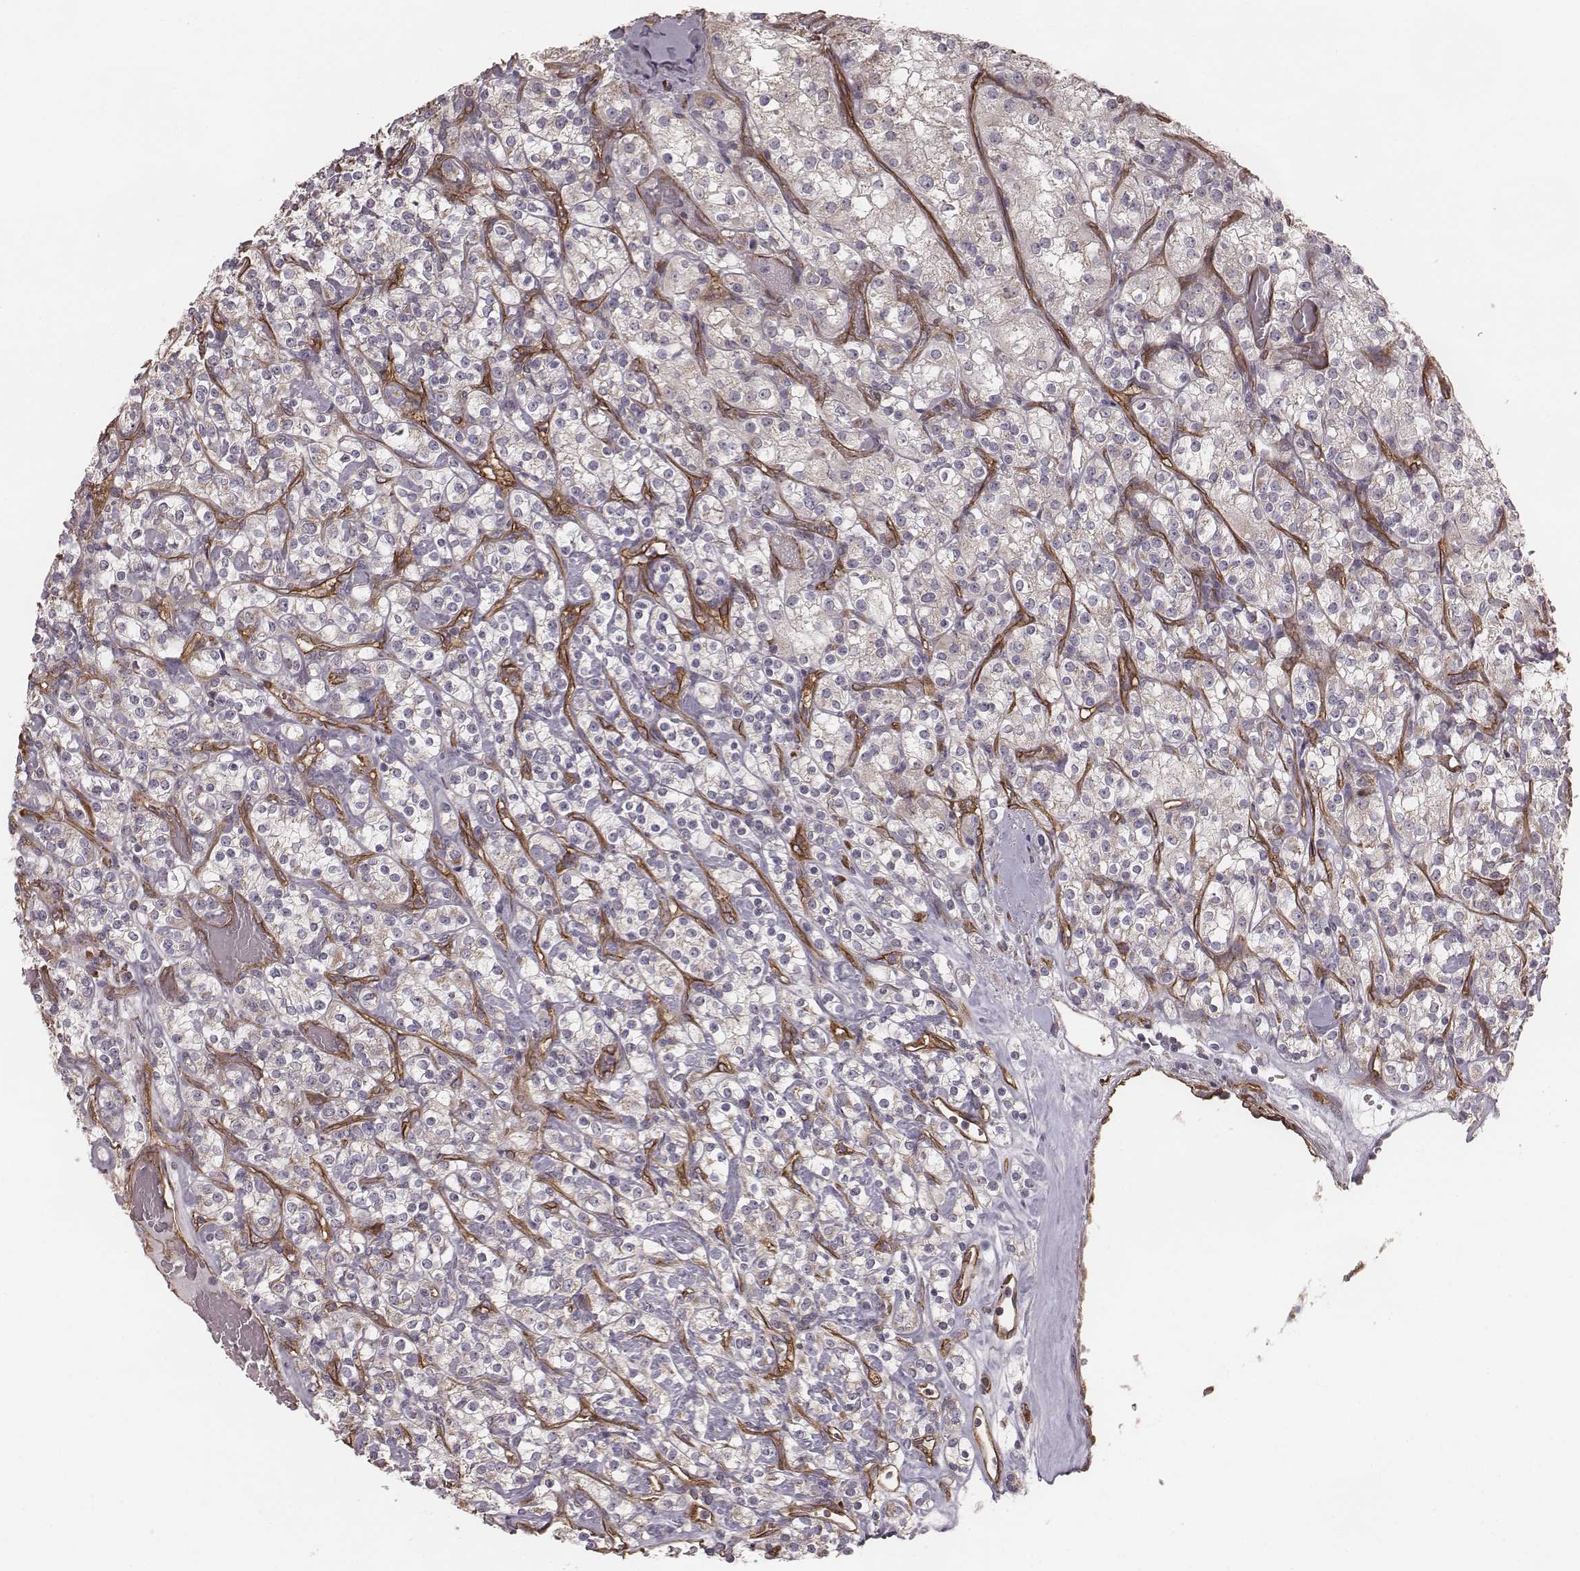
{"staining": {"intensity": "negative", "quantity": "none", "location": "none"}, "tissue": "renal cancer", "cell_type": "Tumor cells", "image_type": "cancer", "snomed": [{"axis": "morphology", "description": "Adenocarcinoma, NOS"}, {"axis": "topography", "description": "Kidney"}], "caption": "This is an immunohistochemistry (IHC) micrograph of human renal adenocarcinoma. There is no positivity in tumor cells.", "gene": "PALMD", "patient": {"sex": "male", "age": 77}}